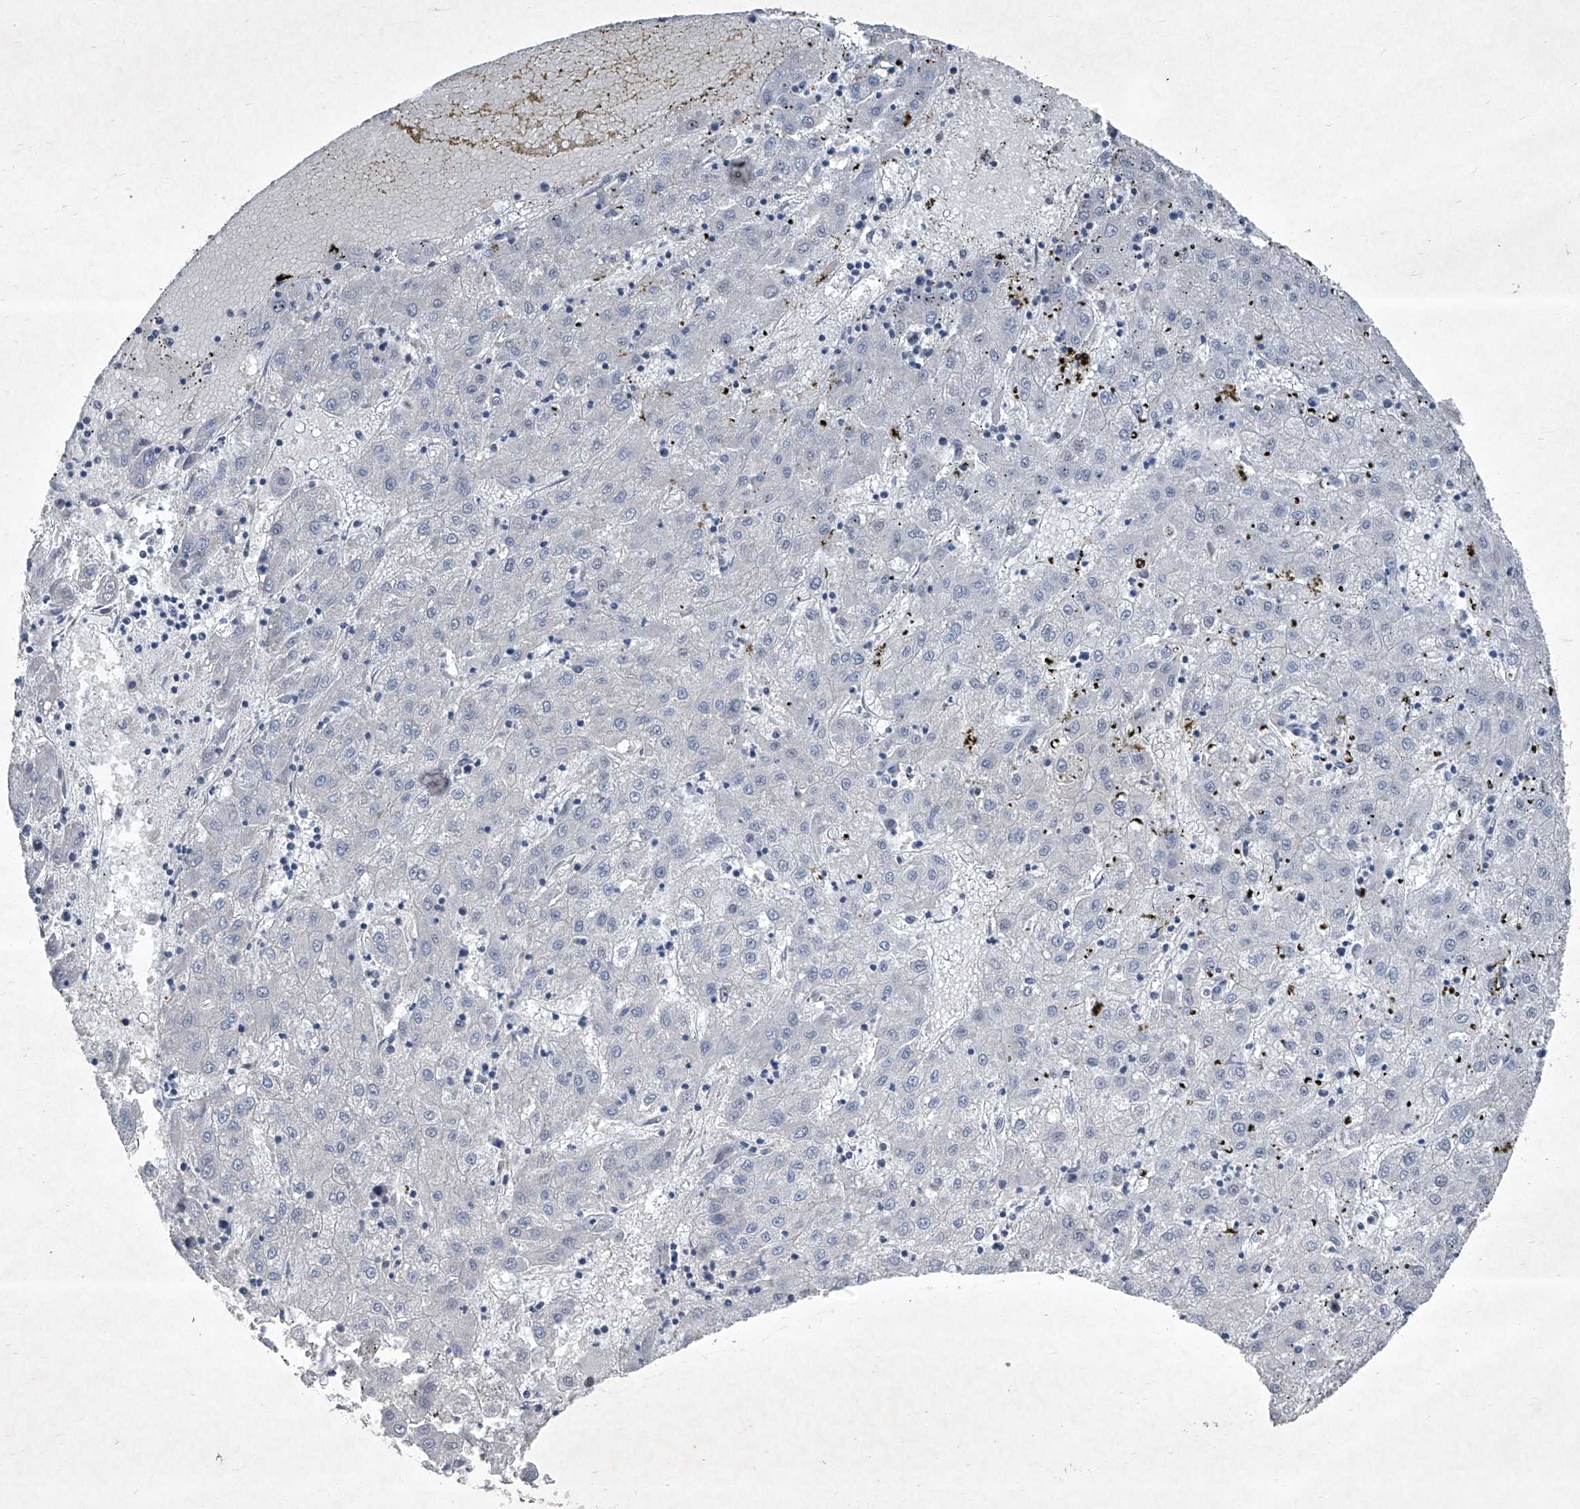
{"staining": {"intensity": "negative", "quantity": "none", "location": "none"}, "tissue": "liver cancer", "cell_type": "Tumor cells", "image_type": "cancer", "snomed": [{"axis": "morphology", "description": "Carcinoma, Hepatocellular, NOS"}, {"axis": "topography", "description": "Liver"}], "caption": "Tumor cells are negative for brown protein staining in hepatocellular carcinoma (liver).", "gene": "DDX39B", "patient": {"sex": "male", "age": 72}}